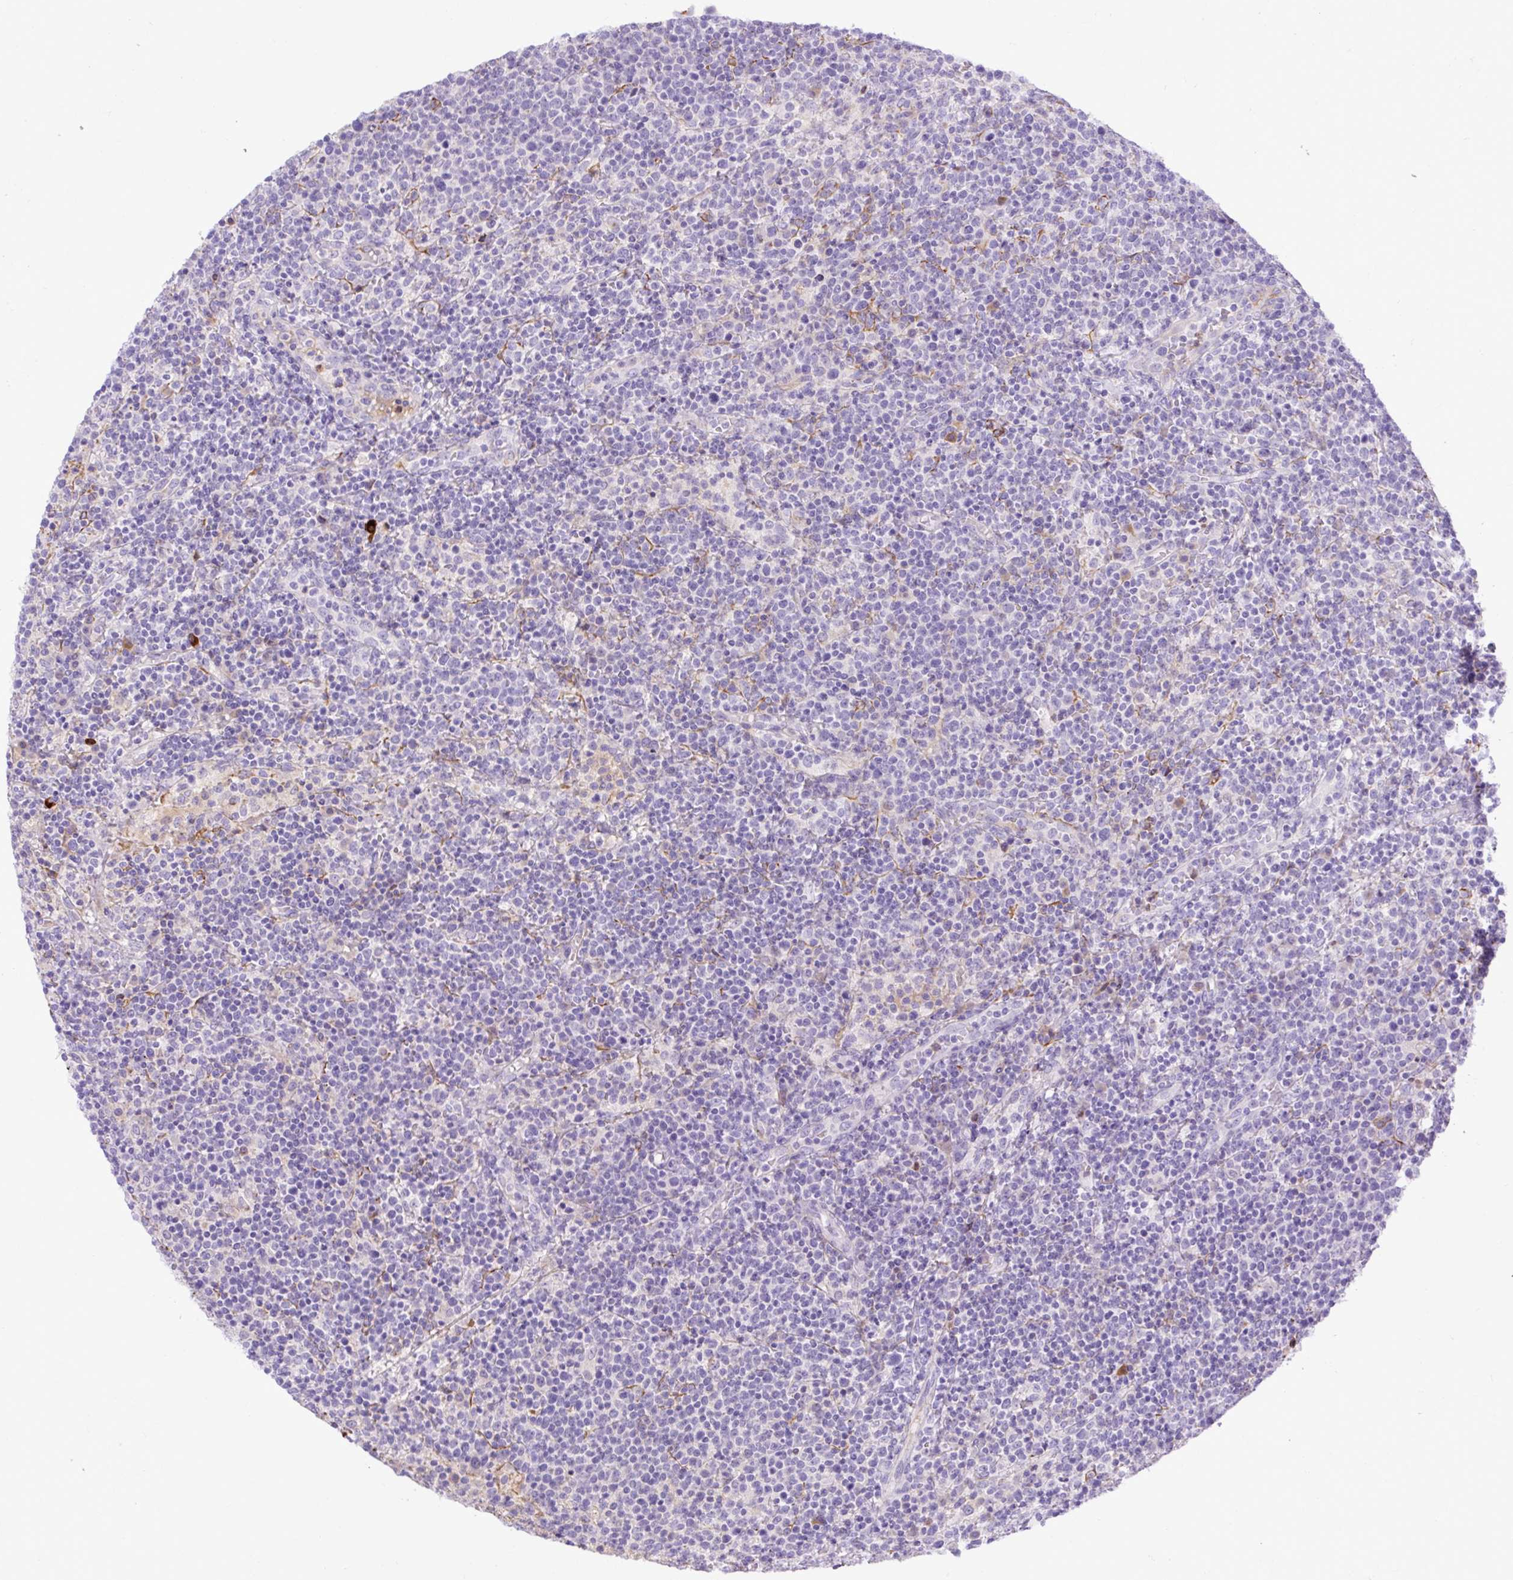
{"staining": {"intensity": "negative", "quantity": "none", "location": "none"}, "tissue": "lymphoma", "cell_type": "Tumor cells", "image_type": "cancer", "snomed": [{"axis": "morphology", "description": "Malignant lymphoma, non-Hodgkin's type, High grade"}, {"axis": "topography", "description": "Lymph node"}], "caption": "High-grade malignant lymphoma, non-Hodgkin's type was stained to show a protein in brown. There is no significant positivity in tumor cells.", "gene": "SPTBN5", "patient": {"sex": "male", "age": 61}}